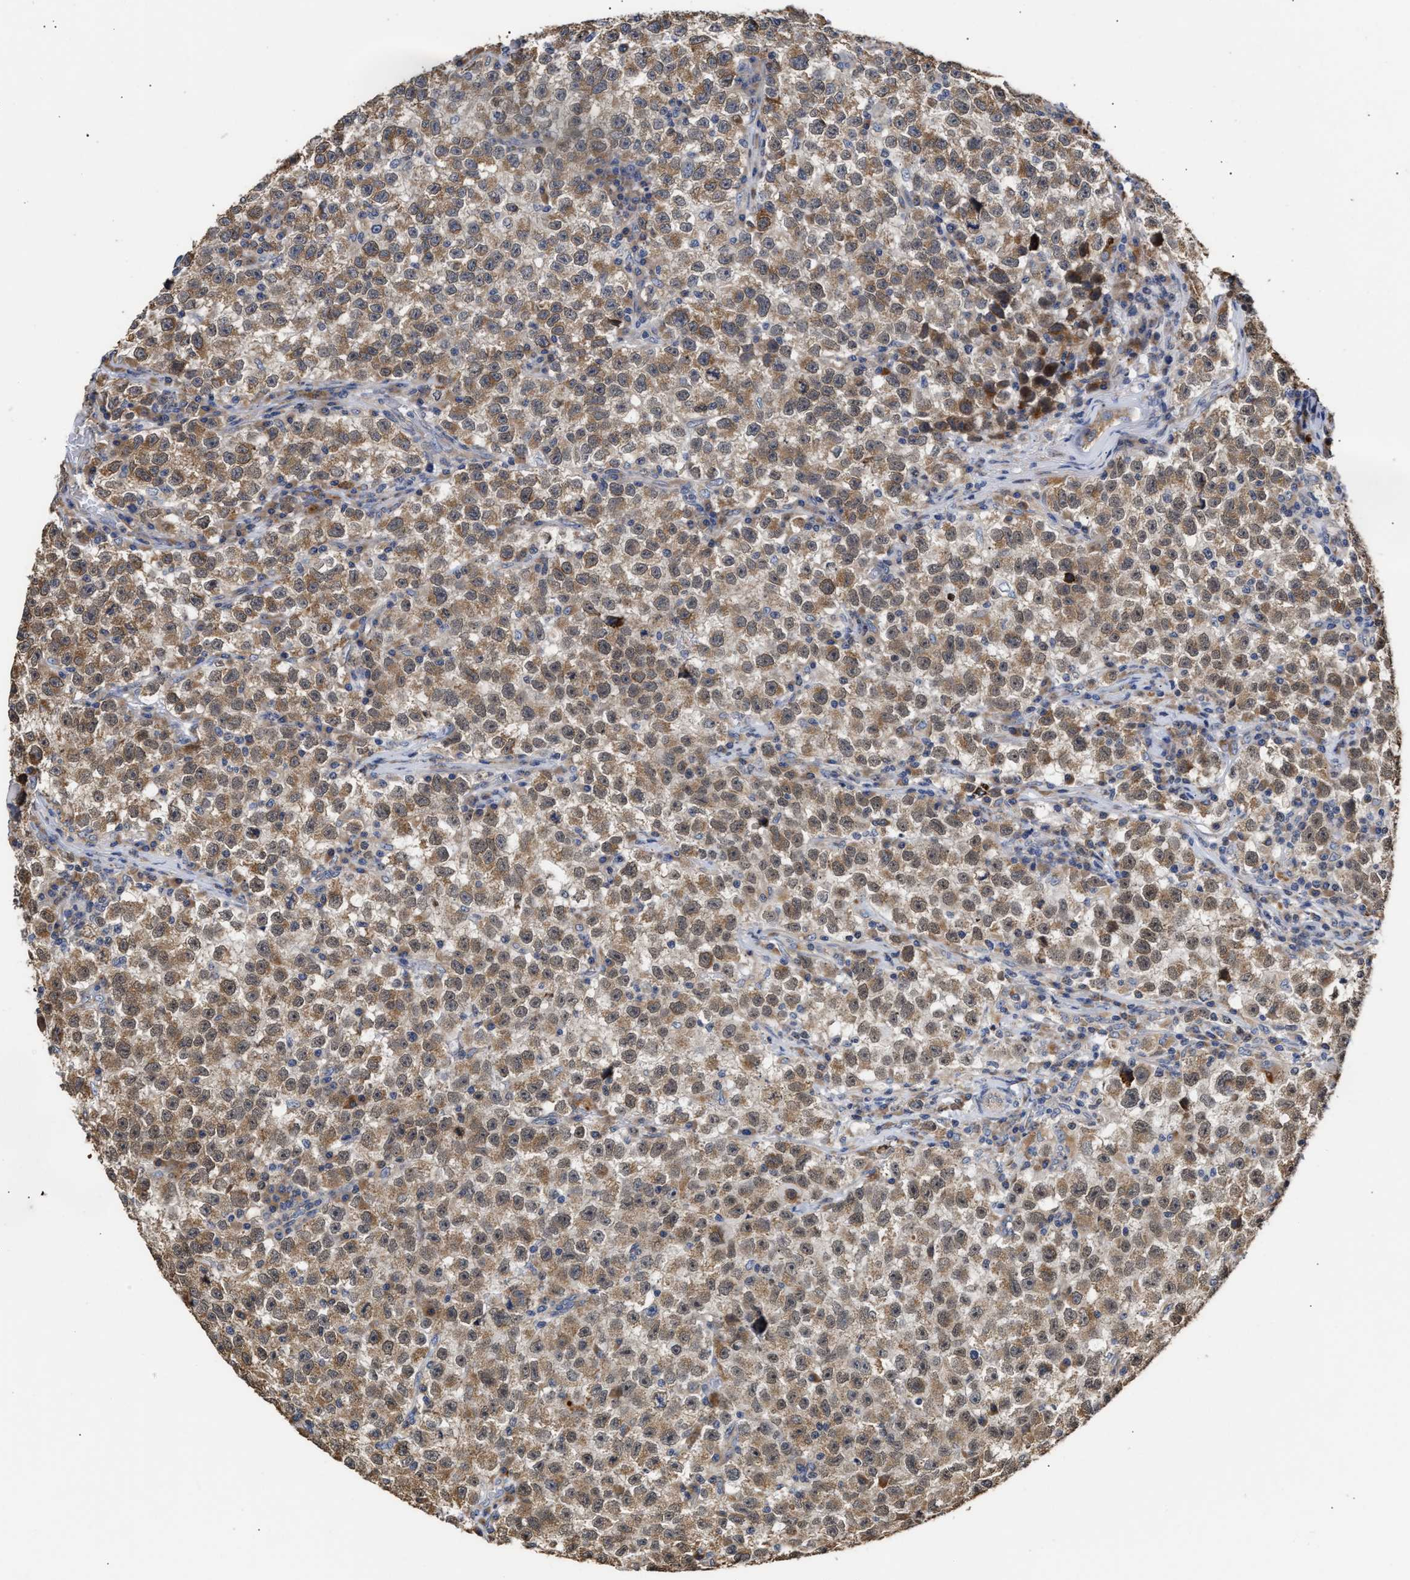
{"staining": {"intensity": "moderate", "quantity": ">75%", "location": "cytoplasmic/membranous"}, "tissue": "testis cancer", "cell_type": "Tumor cells", "image_type": "cancer", "snomed": [{"axis": "morphology", "description": "Seminoma, NOS"}, {"axis": "topography", "description": "Testis"}], "caption": "A high-resolution micrograph shows immunohistochemistry staining of seminoma (testis), which demonstrates moderate cytoplasmic/membranous expression in approximately >75% of tumor cells.", "gene": "GOSR1", "patient": {"sex": "male", "age": 22}}